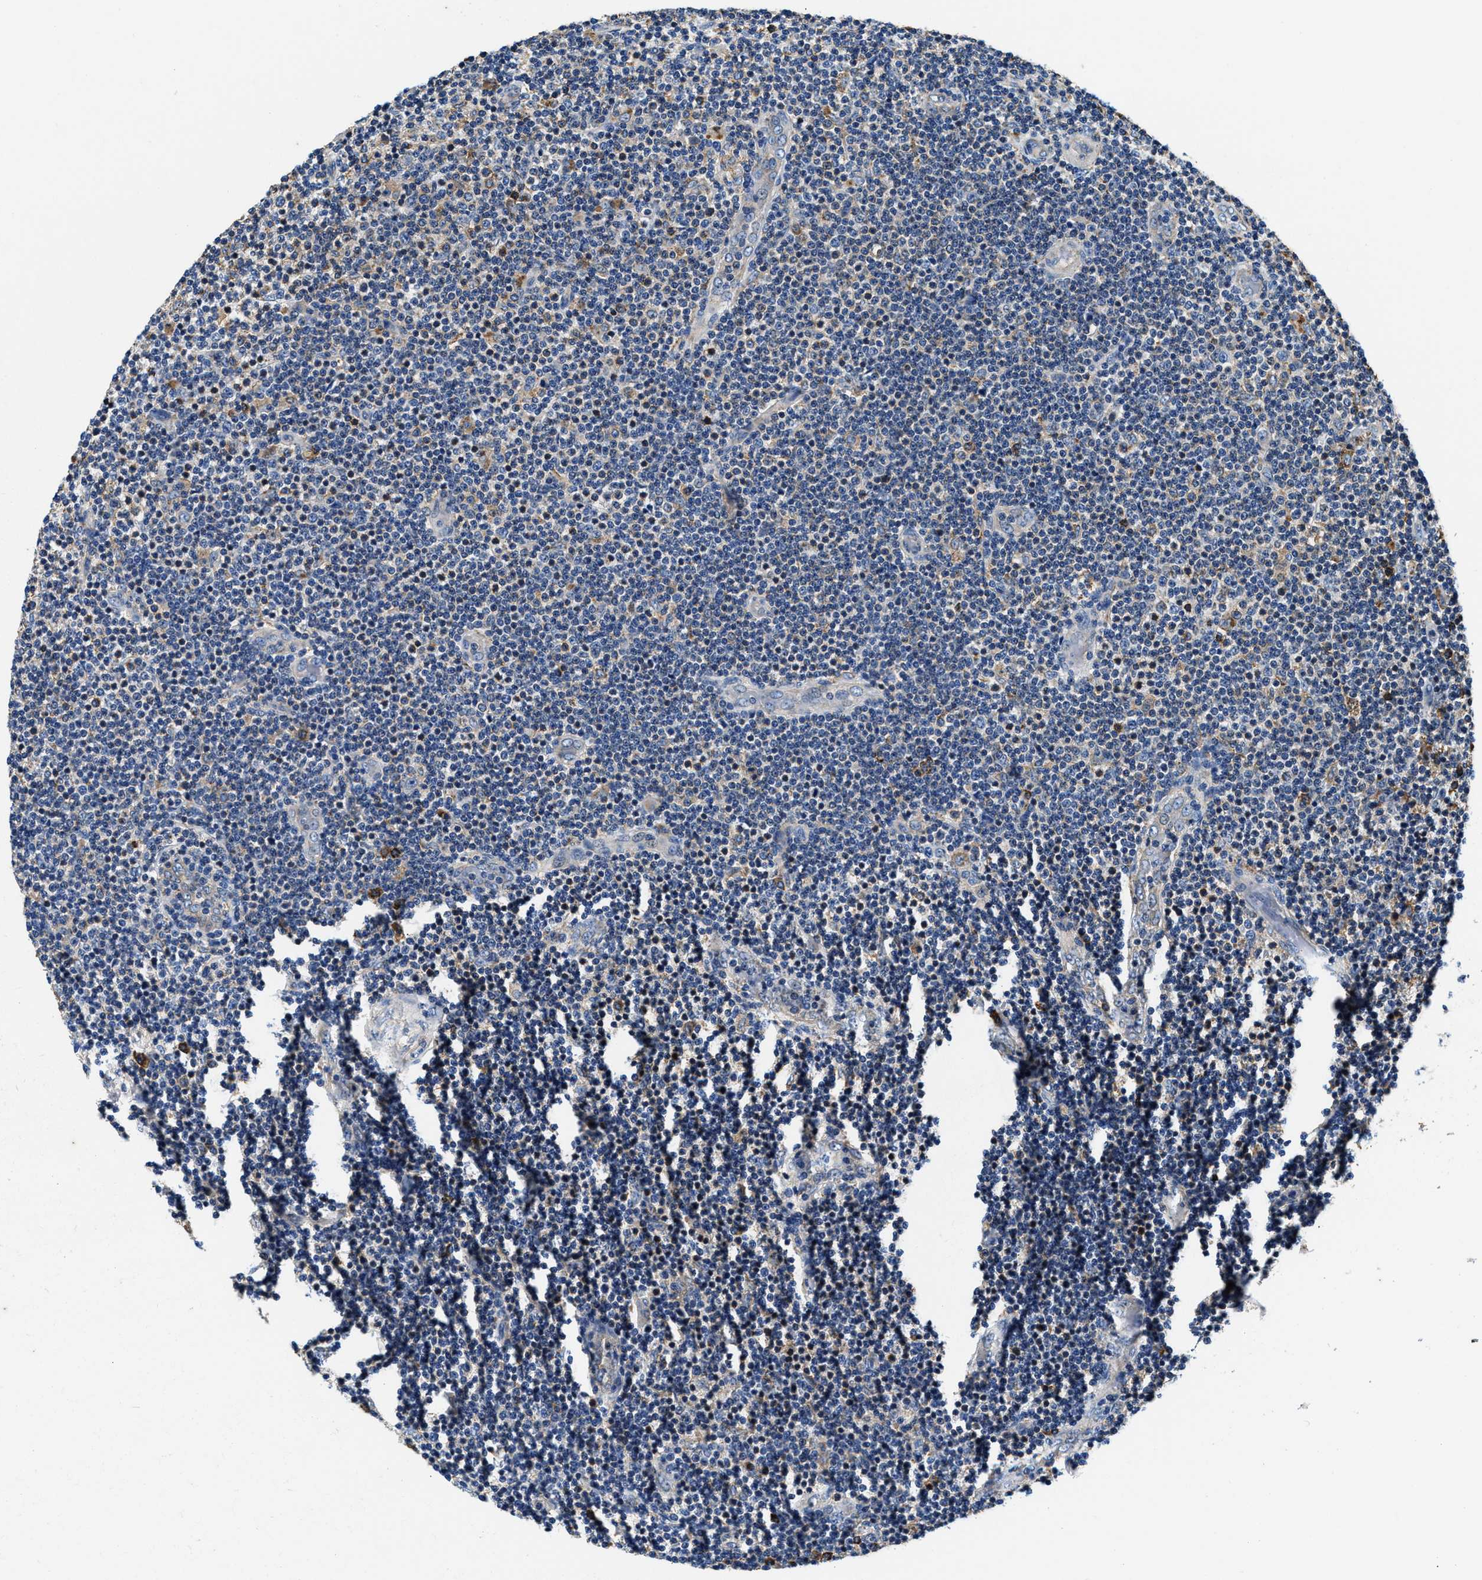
{"staining": {"intensity": "weak", "quantity": "<25%", "location": "cytoplasmic/membranous"}, "tissue": "lymphoma", "cell_type": "Tumor cells", "image_type": "cancer", "snomed": [{"axis": "morphology", "description": "Malignant lymphoma, non-Hodgkin's type, Low grade"}, {"axis": "topography", "description": "Lymph node"}], "caption": "A high-resolution histopathology image shows immunohistochemistry staining of lymphoma, which displays no significant staining in tumor cells.", "gene": "PPP1R9B", "patient": {"sex": "male", "age": 83}}